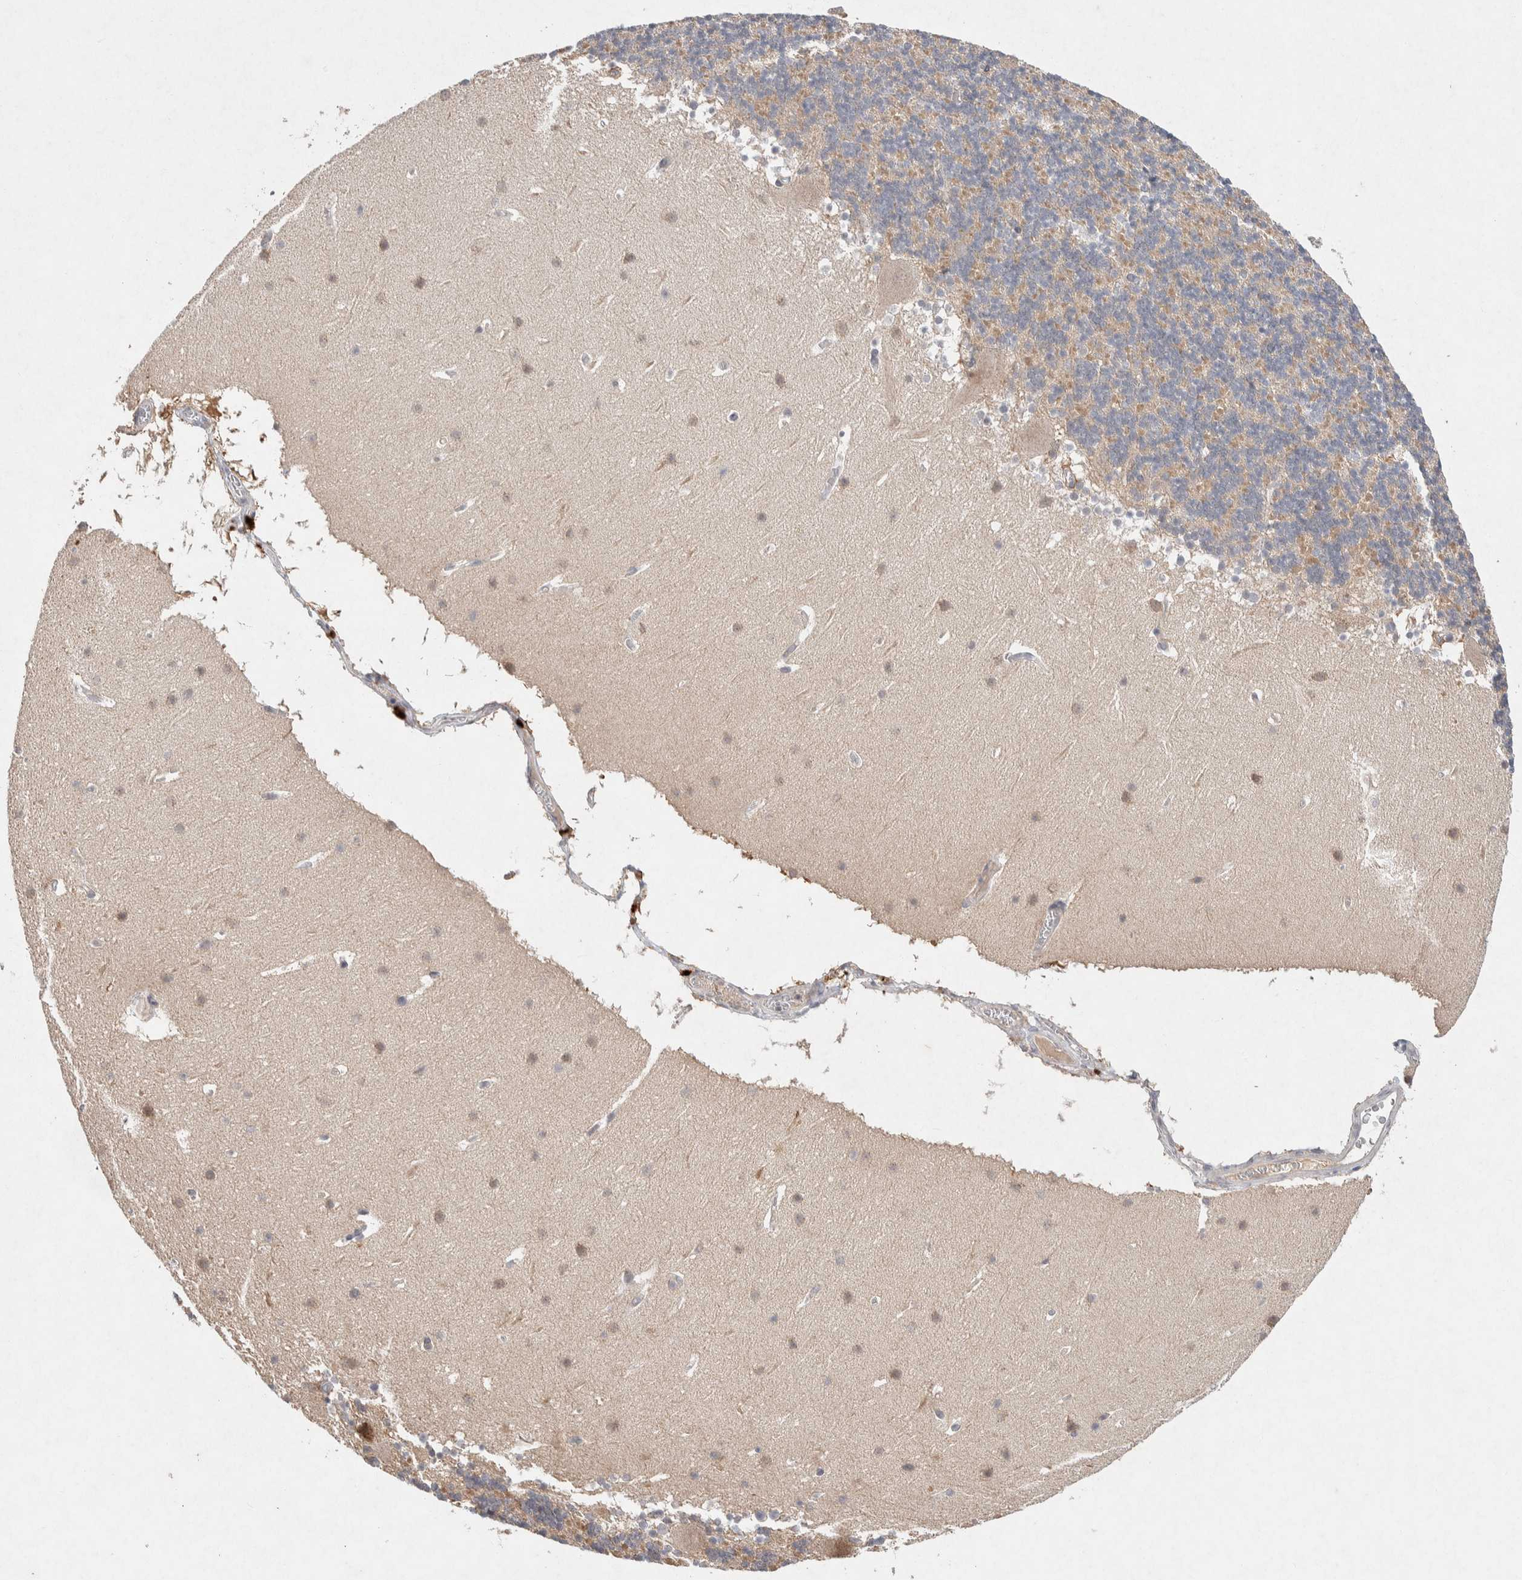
{"staining": {"intensity": "moderate", "quantity": "25%-75%", "location": "cytoplasmic/membranous"}, "tissue": "cerebellum", "cell_type": "Cells in granular layer", "image_type": "normal", "snomed": [{"axis": "morphology", "description": "Normal tissue, NOS"}, {"axis": "topography", "description": "Cerebellum"}], "caption": "Immunohistochemistry (IHC) (DAB) staining of normal cerebellum exhibits moderate cytoplasmic/membranous protein expression in about 25%-75% of cells in granular layer.", "gene": "CMTM4", "patient": {"sex": "male", "age": 45}}